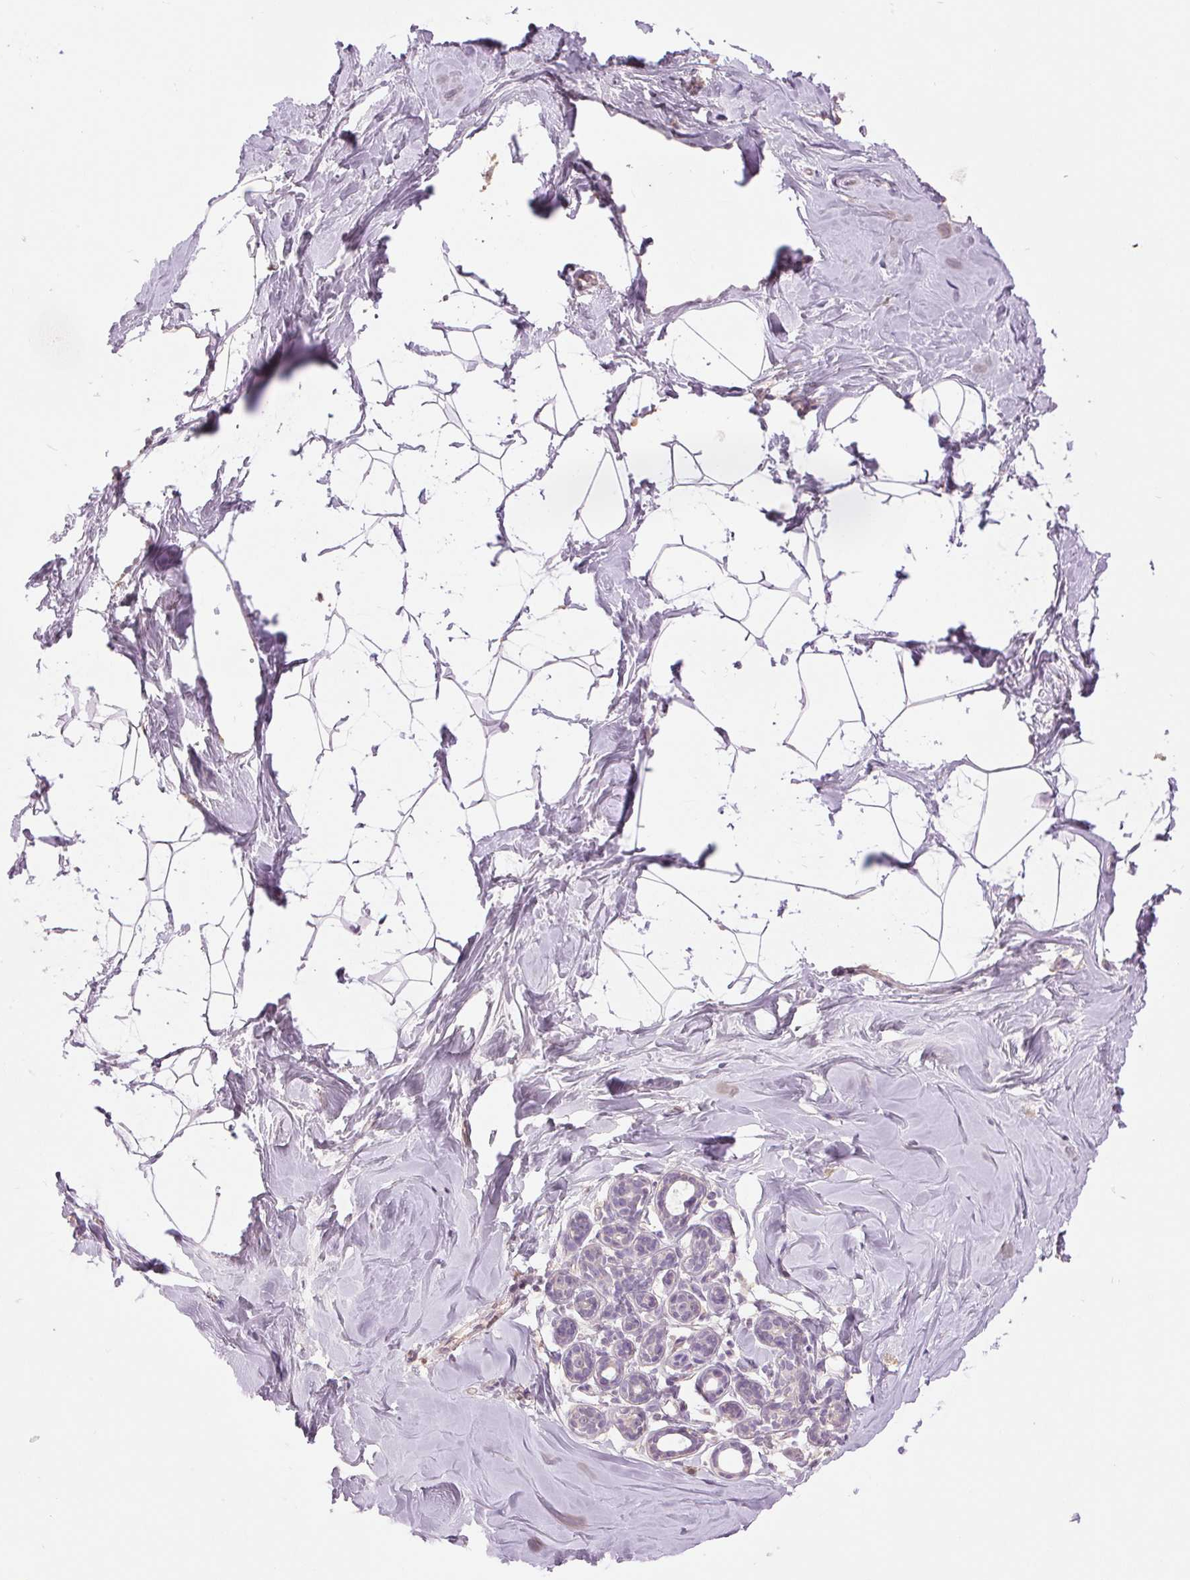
{"staining": {"intensity": "negative", "quantity": "none", "location": "none"}, "tissue": "breast", "cell_type": "Adipocytes", "image_type": "normal", "snomed": [{"axis": "morphology", "description": "Normal tissue, NOS"}, {"axis": "topography", "description": "Breast"}], "caption": "IHC of unremarkable breast exhibits no staining in adipocytes. Nuclei are stained in blue.", "gene": "FXYD4", "patient": {"sex": "female", "age": 32}}